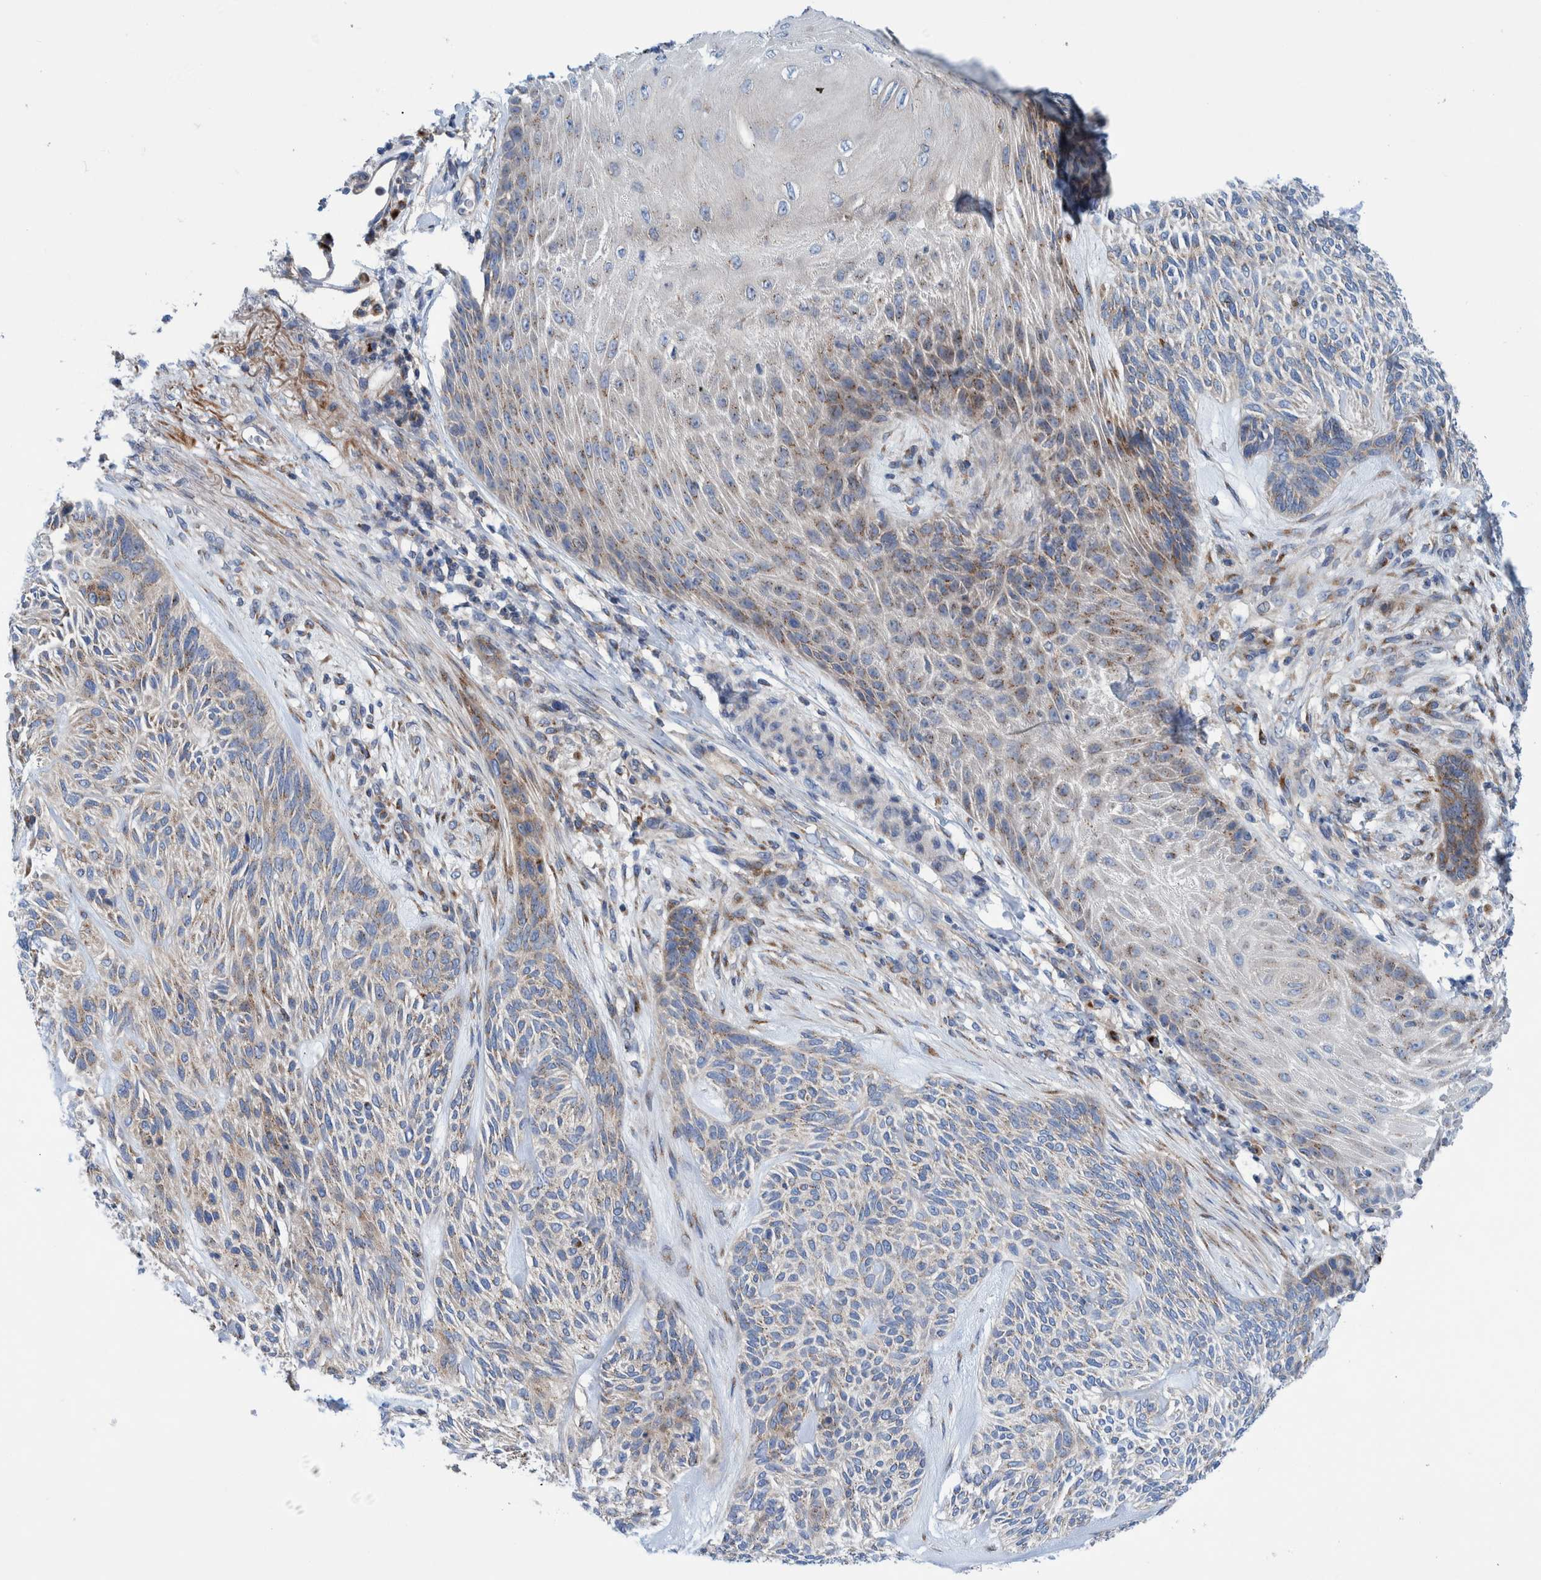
{"staining": {"intensity": "weak", "quantity": "<25%", "location": "cytoplasmic/membranous"}, "tissue": "skin cancer", "cell_type": "Tumor cells", "image_type": "cancer", "snomed": [{"axis": "morphology", "description": "Basal cell carcinoma"}, {"axis": "topography", "description": "Skin"}], "caption": "Histopathology image shows no protein expression in tumor cells of skin cancer (basal cell carcinoma) tissue.", "gene": "TRIM58", "patient": {"sex": "male", "age": 55}}